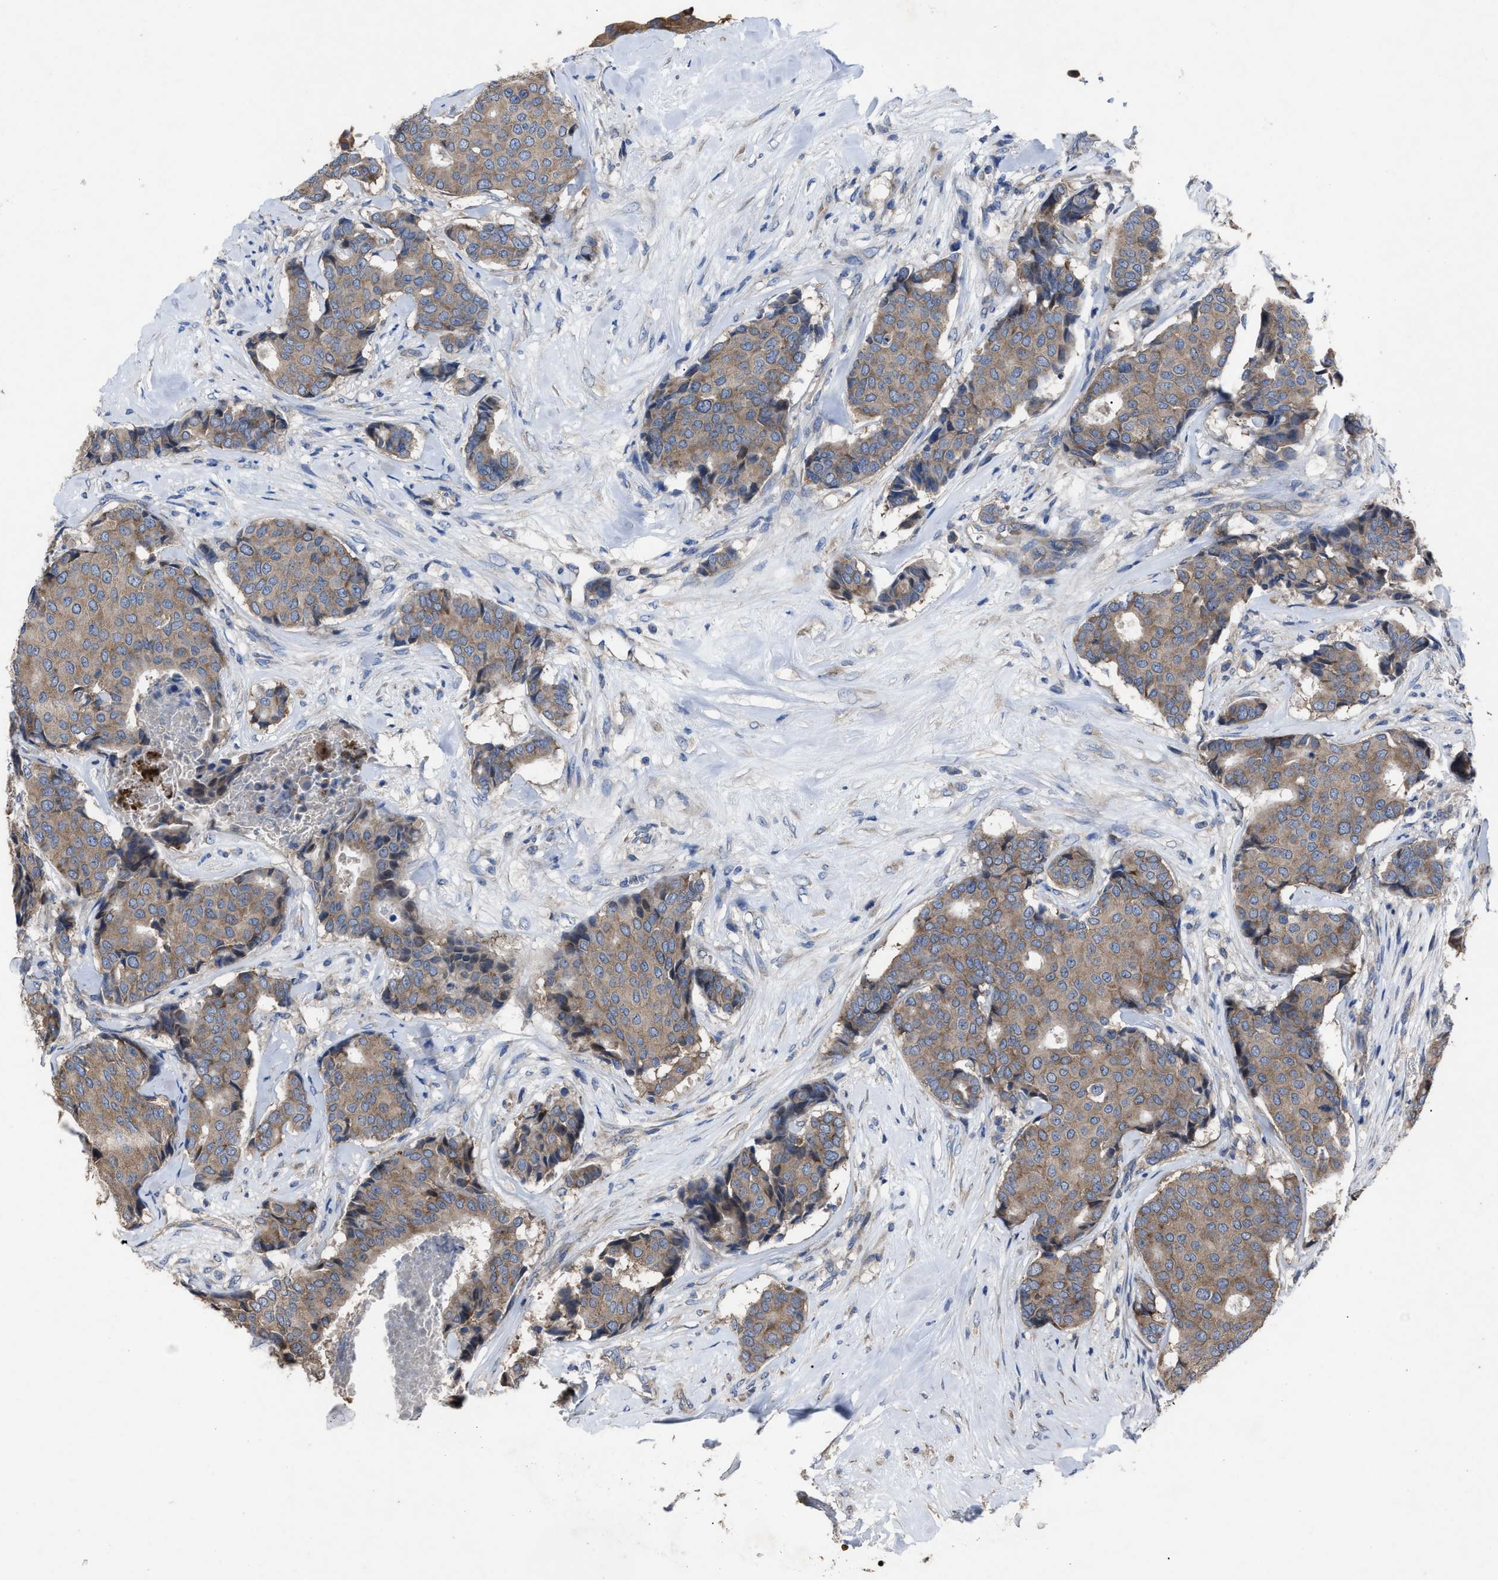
{"staining": {"intensity": "weak", "quantity": ">75%", "location": "cytoplasmic/membranous"}, "tissue": "breast cancer", "cell_type": "Tumor cells", "image_type": "cancer", "snomed": [{"axis": "morphology", "description": "Duct carcinoma"}, {"axis": "topography", "description": "Breast"}], "caption": "Breast cancer was stained to show a protein in brown. There is low levels of weak cytoplasmic/membranous positivity in approximately >75% of tumor cells. The staining was performed using DAB (3,3'-diaminobenzidine), with brown indicating positive protein expression. Nuclei are stained blue with hematoxylin.", "gene": "UPF1", "patient": {"sex": "female", "age": 75}}